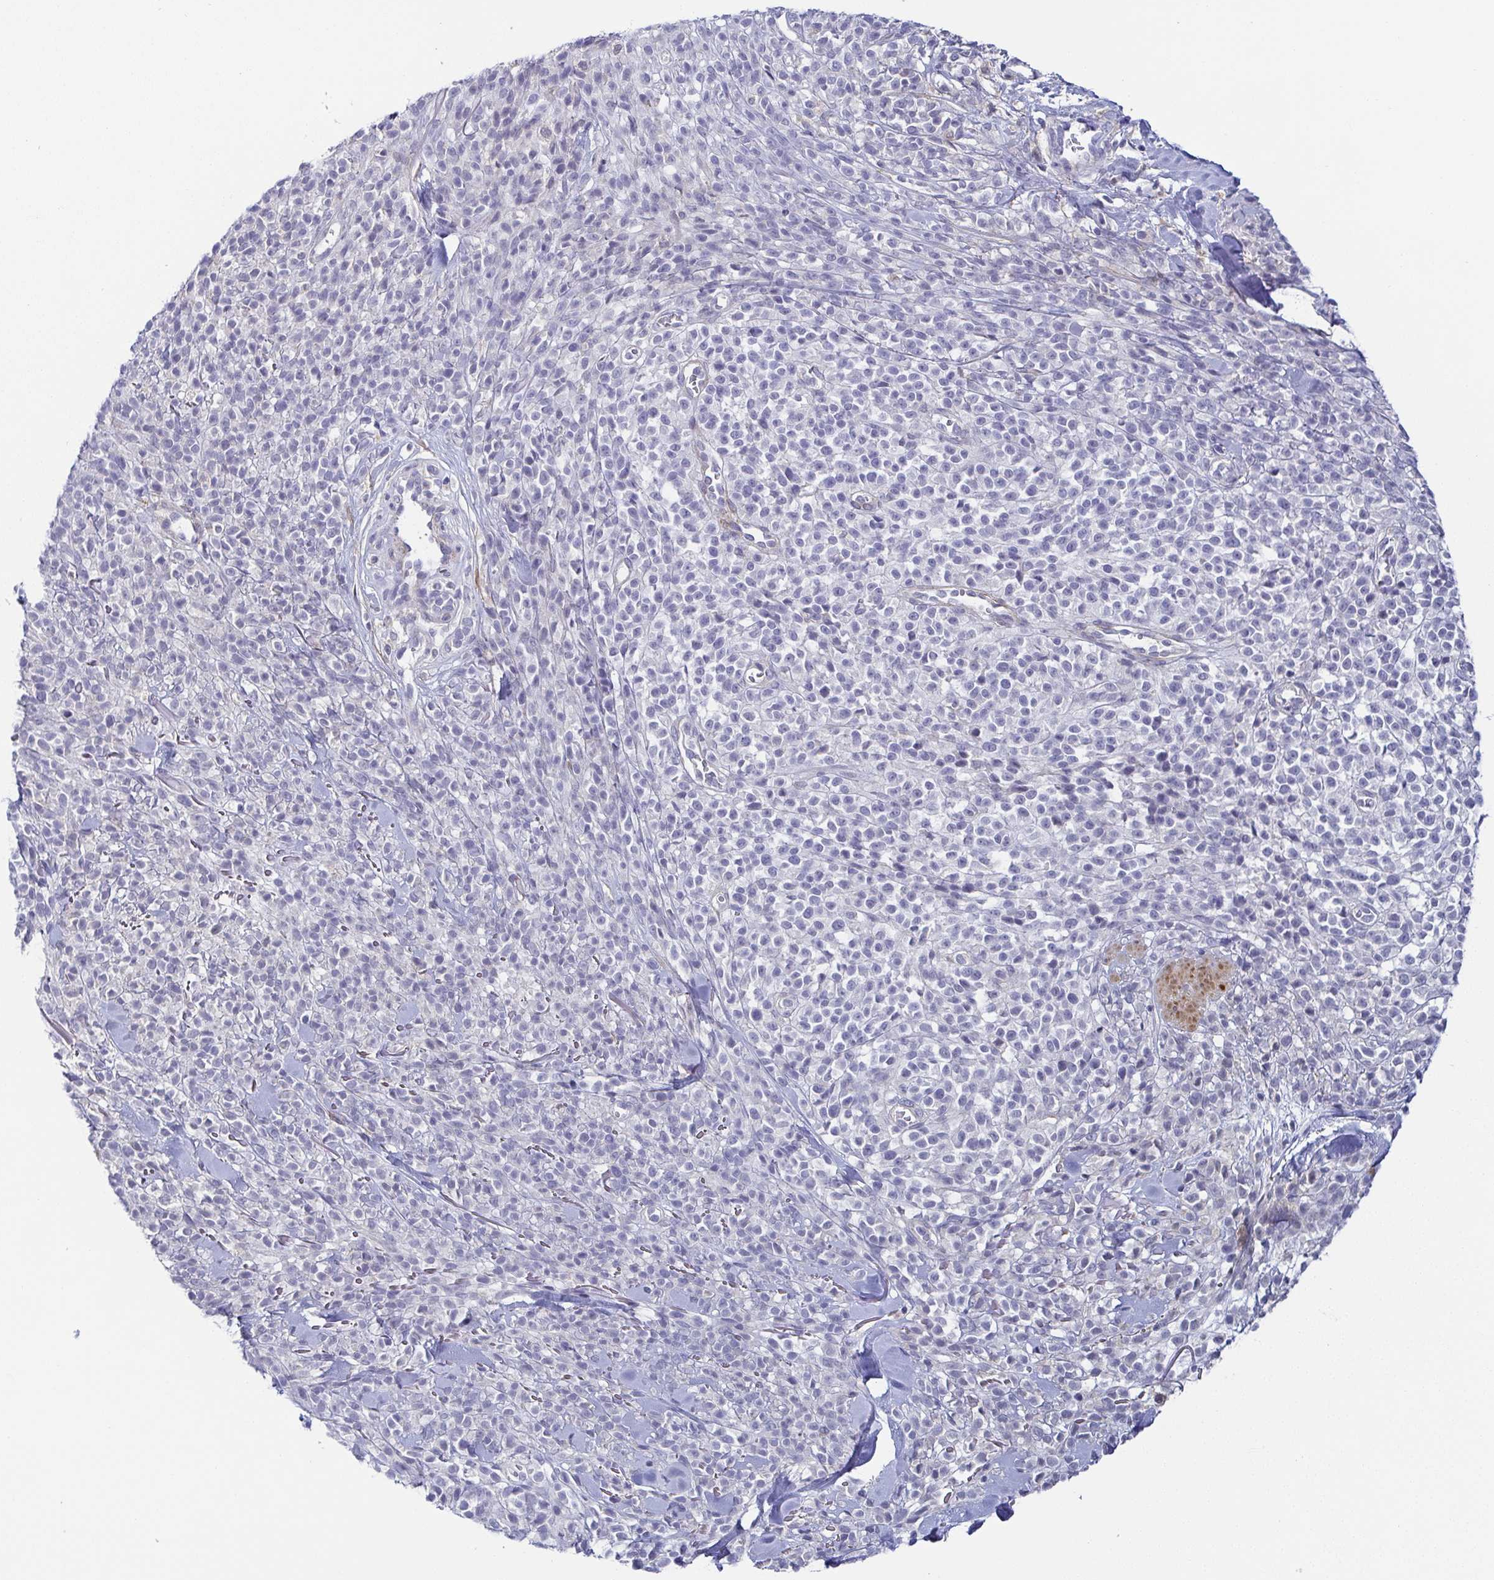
{"staining": {"intensity": "negative", "quantity": "none", "location": "none"}, "tissue": "melanoma", "cell_type": "Tumor cells", "image_type": "cancer", "snomed": [{"axis": "morphology", "description": "Malignant melanoma, NOS"}, {"axis": "topography", "description": "Skin"}, {"axis": "topography", "description": "Skin of trunk"}], "caption": "A high-resolution image shows immunohistochemistry (IHC) staining of malignant melanoma, which shows no significant positivity in tumor cells. (Brightfield microscopy of DAB (3,3'-diaminobenzidine) immunohistochemistry (IHC) at high magnification).", "gene": "RNASE7", "patient": {"sex": "male", "age": 74}}